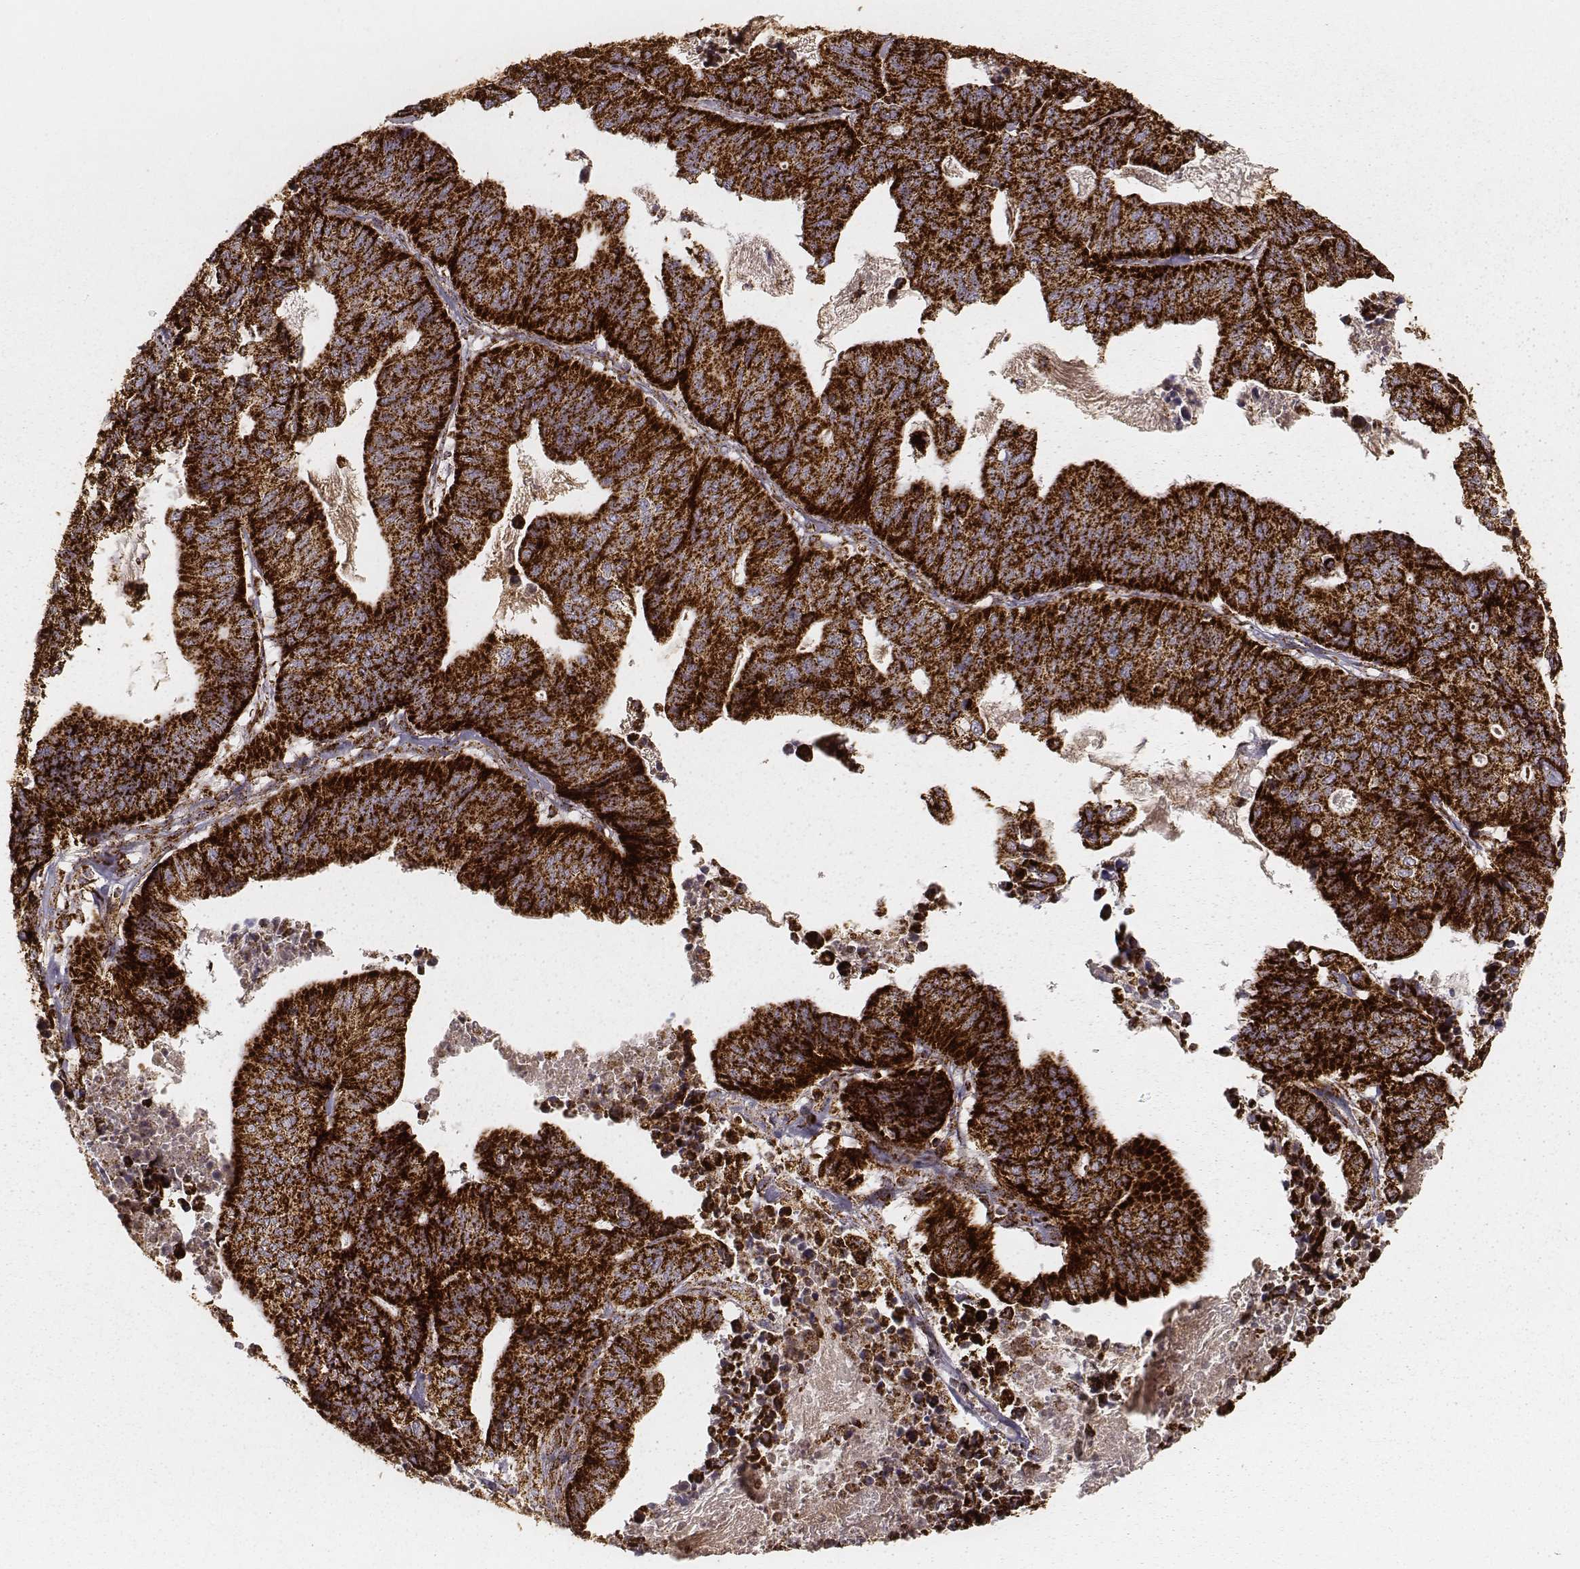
{"staining": {"intensity": "strong", "quantity": ">75%", "location": "cytoplasmic/membranous"}, "tissue": "stomach cancer", "cell_type": "Tumor cells", "image_type": "cancer", "snomed": [{"axis": "morphology", "description": "Adenocarcinoma, NOS"}, {"axis": "topography", "description": "Stomach, upper"}], "caption": "Strong cytoplasmic/membranous expression for a protein is seen in about >75% of tumor cells of adenocarcinoma (stomach) using IHC.", "gene": "CS", "patient": {"sex": "female", "age": 67}}